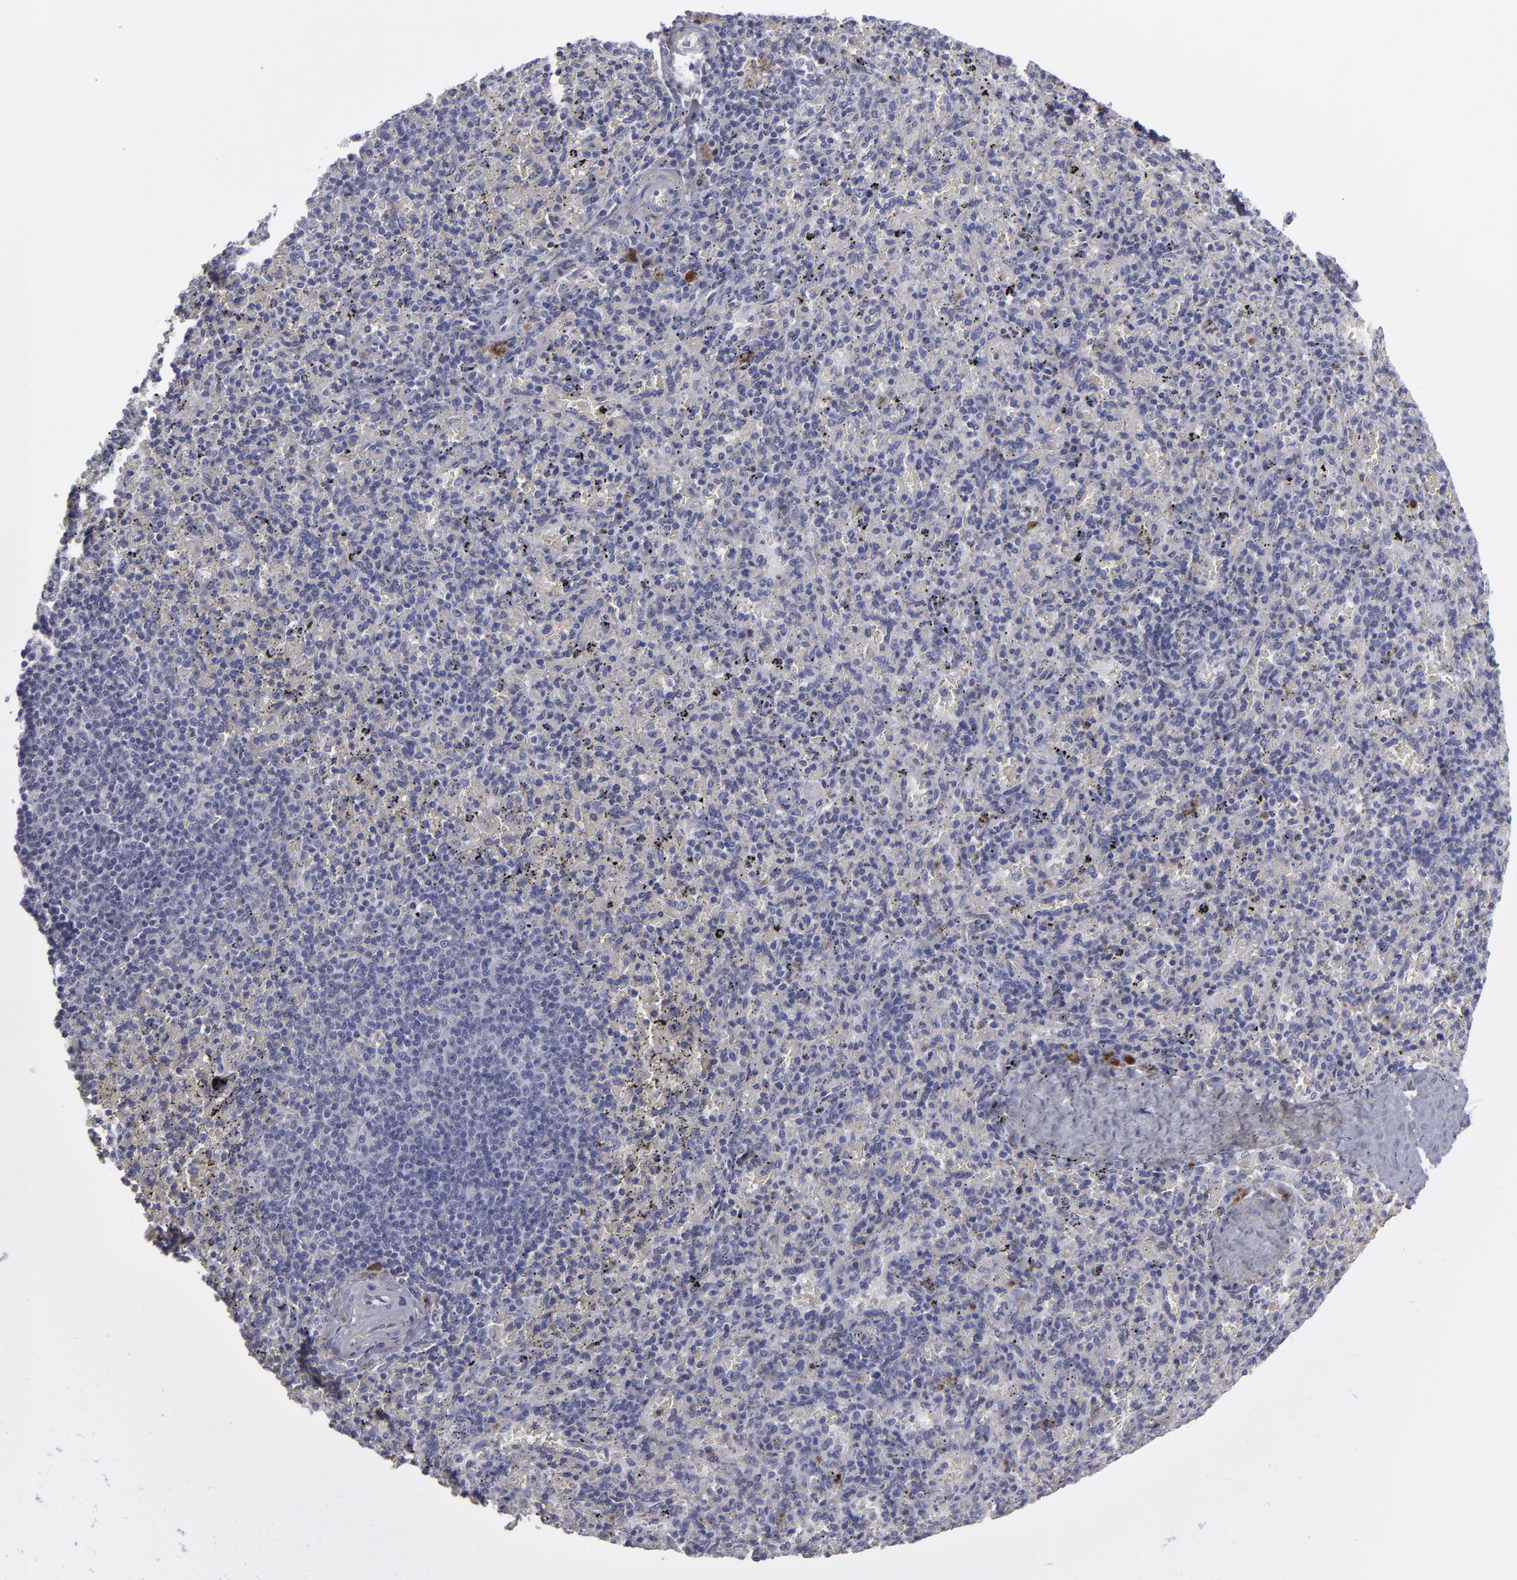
{"staining": {"intensity": "negative", "quantity": "none", "location": "none"}, "tissue": "spleen", "cell_type": "Cells in red pulp", "image_type": "normal", "snomed": [{"axis": "morphology", "description": "Normal tissue, NOS"}, {"axis": "topography", "description": "Spleen"}], "caption": "IHC of benign human spleen demonstrates no staining in cells in red pulp. (DAB IHC visualized using brightfield microscopy, high magnification).", "gene": "ITIH4", "patient": {"sex": "female", "age": 43}}